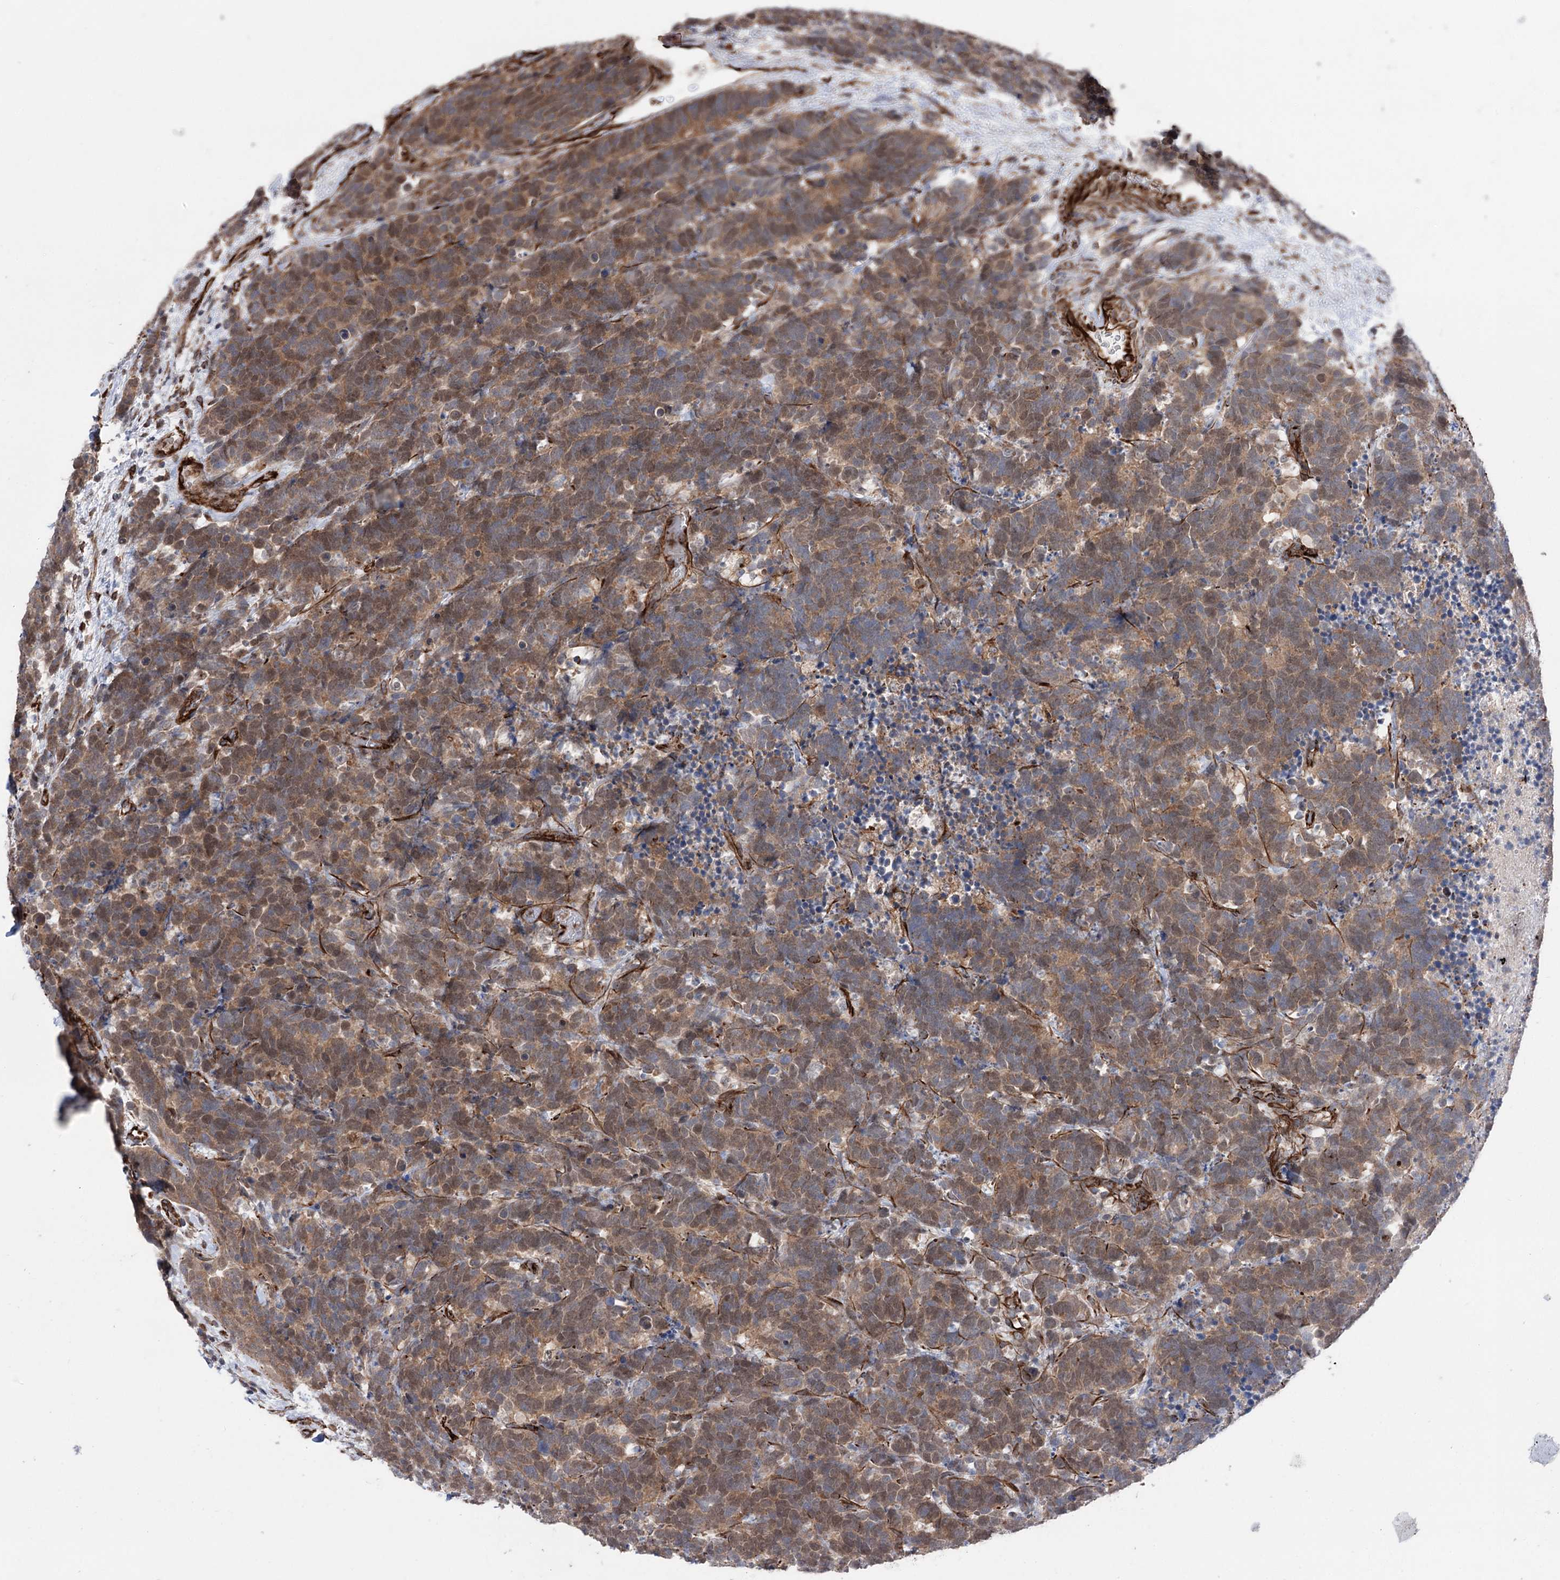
{"staining": {"intensity": "moderate", "quantity": ">75%", "location": "cytoplasmic/membranous"}, "tissue": "carcinoid", "cell_type": "Tumor cells", "image_type": "cancer", "snomed": [{"axis": "morphology", "description": "Carcinoma, NOS"}, {"axis": "morphology", "description": "Carcinoid, malignant, NOS"}, {"axis": "topography", "description": "Urinary bladder"}], "caption": "An immunohistochemistry histopathology image of neoplastic tissue is shown. Protein staining in brown labels moderate cytoplasmic/membranous positivity in carcinoma within tumor cells.", "gene": "MIB1", "patient": {"sex": "male", "age": 57}}